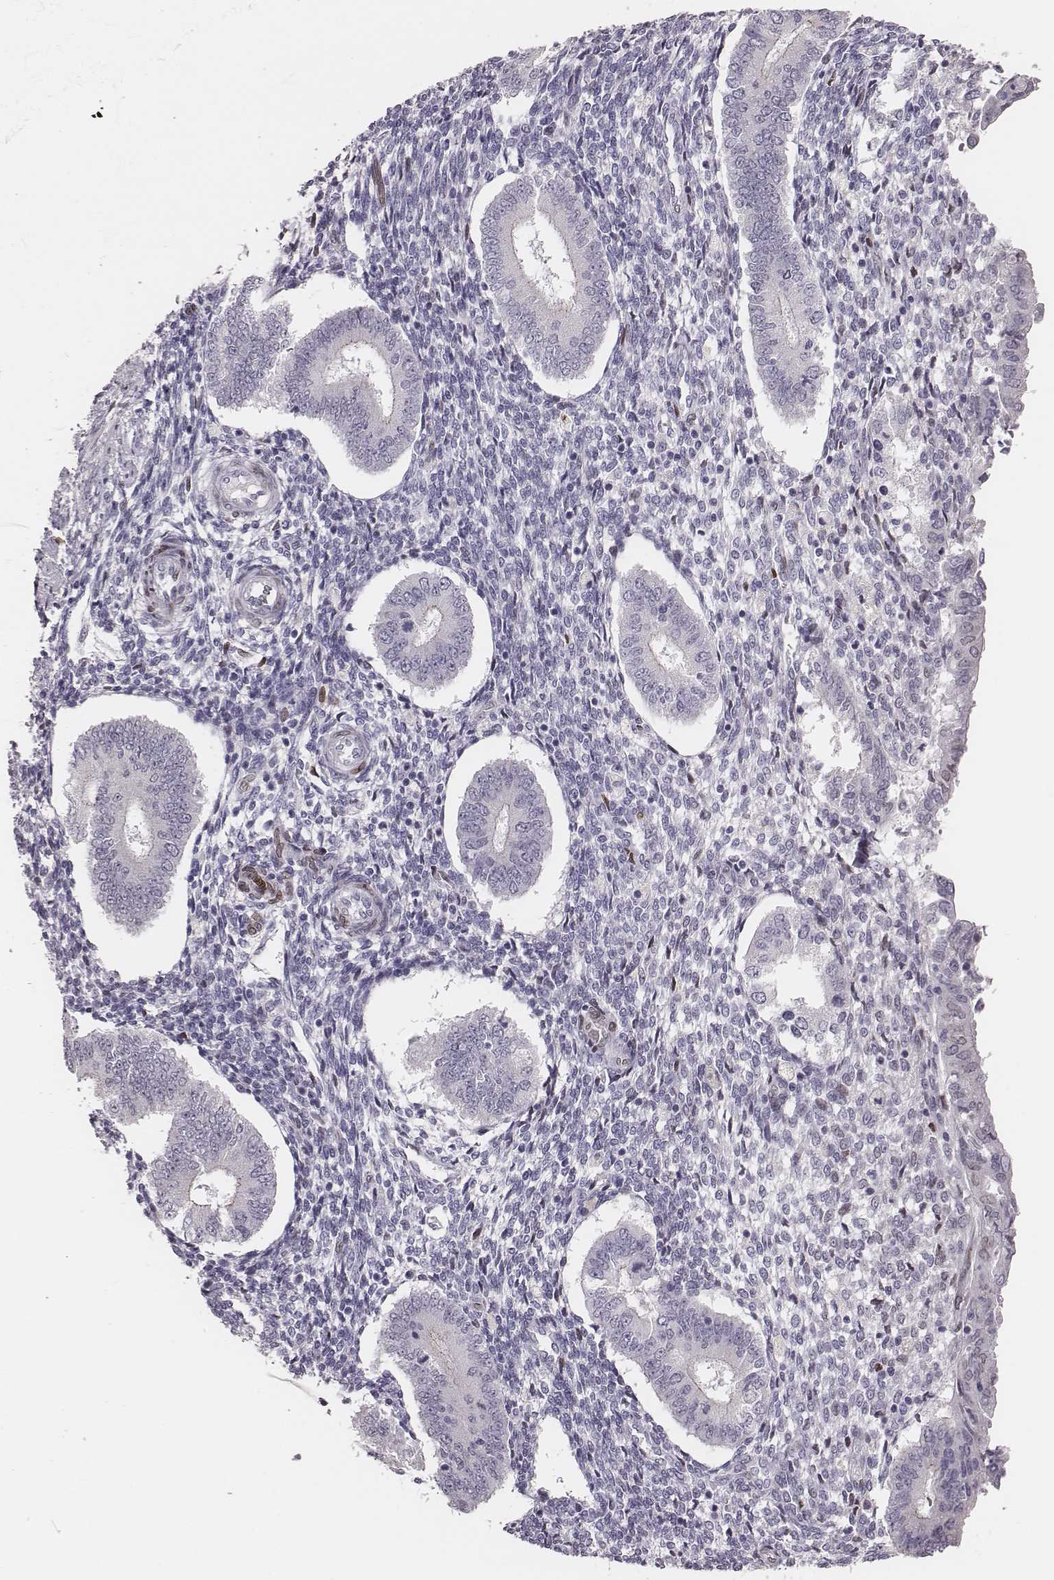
{"staining": {"intensity": "negative", "quantity": "none", "location": "none"}, "tissue": "endometrium", "cell_type": "Cells in endometrial stroma", "image_type": "normal", "snomed": [{"axis": "morphology", "description": "Normal tissue, NOS"}, {"axis": "topography", "description": "Endometrium"}], "caption": "Immunohistochemistry of unremarkable endometrium shows no staining in cells in endometrial stroma.", "gene": "ADGRF4", "patient": {"sex": "female", "age": 40}}